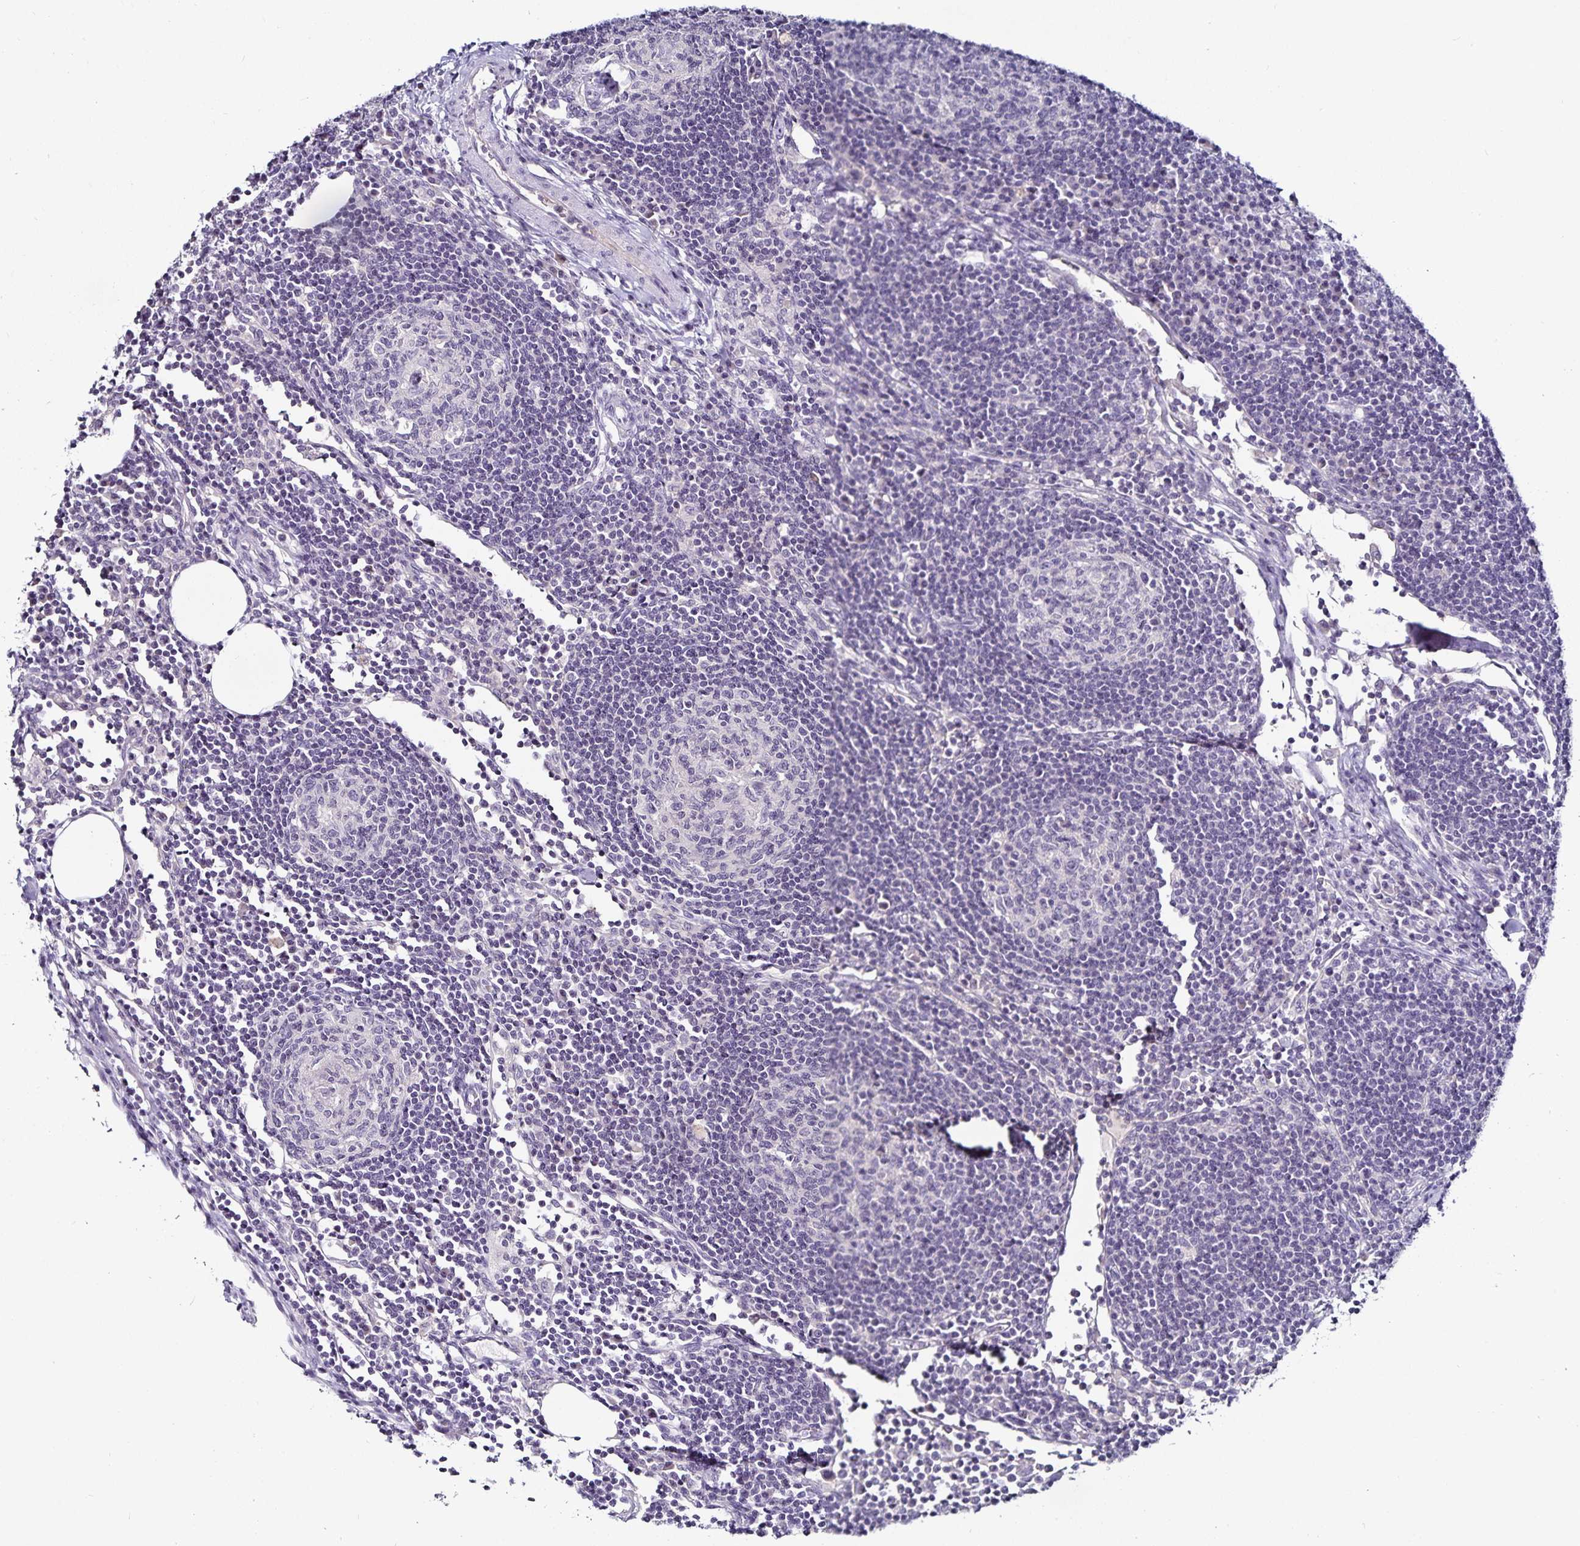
{"staining": {"intensity": "negative", "quantity": "none", "location": "none"}, "tissue": "lymph node", "cell_type": "Germinal center cells", "image_type": "normal", "snomed": [{"axis": "morphology", "description": "Normal tissue, NOS"}, {"axis": "topography", "description": "Lymph node"}], "caption": "Germinal center cells show no significant expression in benign lymph node. (Brightfield microscopy of DAB immunohistochemistry (IHC) at high magnification).", "gene": "TTR", "patient": {"sex": "male", "age": 67}}